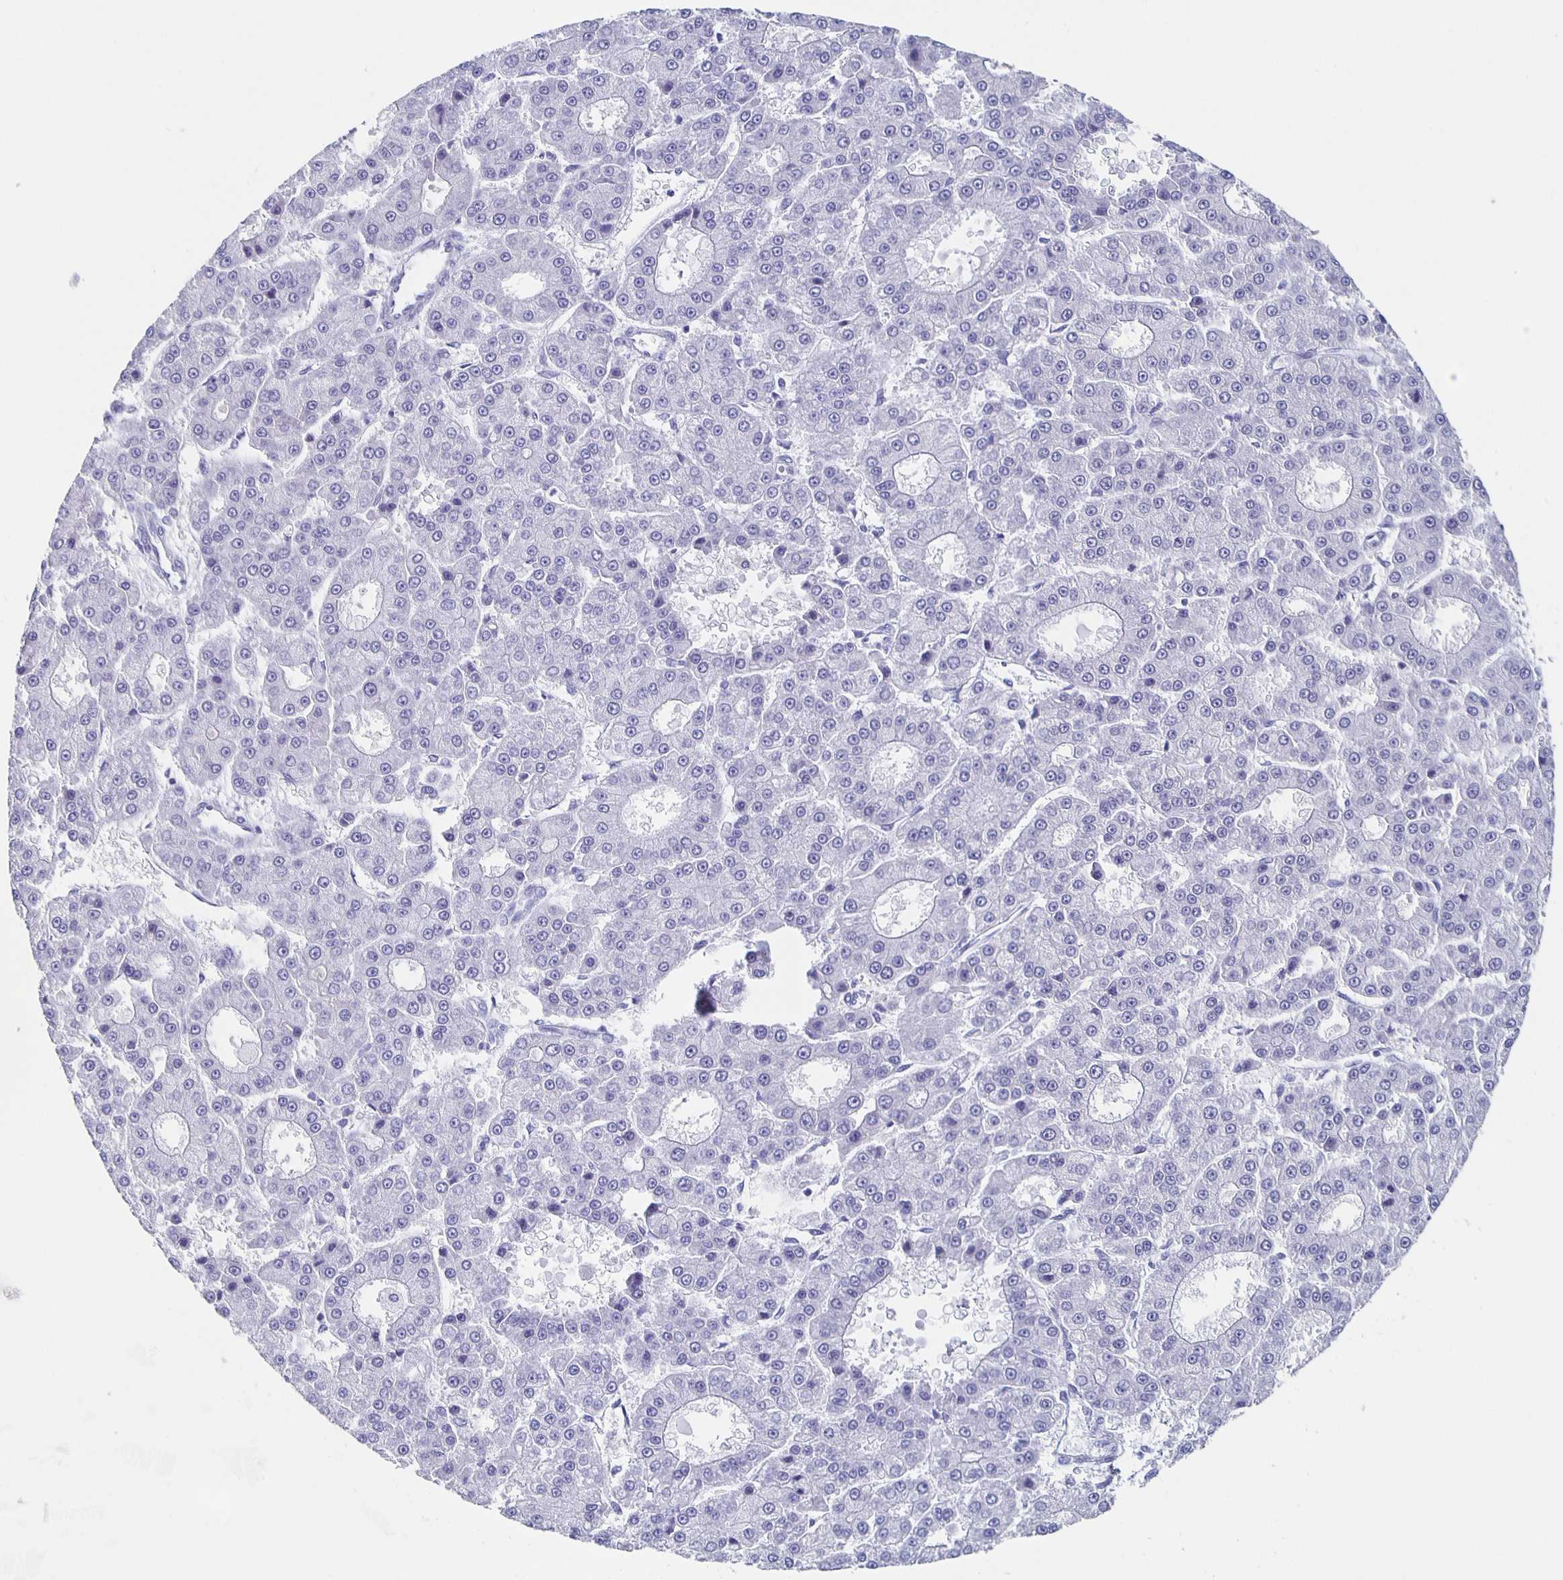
{"staining": {"intensity": "negative", "quantity": "none", "location": "none"}, "tissue": "liver cancer", "cell_type": "Tumor cells", "image_type": "cancer", "snomed": [{"axis": "morphology", "description": "Carcinoma, Hepatocellular, NOS"}, {"axis": "topography", "description": "Liver"}], "caption": "IHC micrograph of neoplastic tissue: hepatocellular carcinoma (liver) stained with DAB (3,3'-diaminobenzidine) demonstrates no significant protein positivity in tumor cells.", "gene": "SLC34A2", "patient": {"sex": "male", "age": 70}}